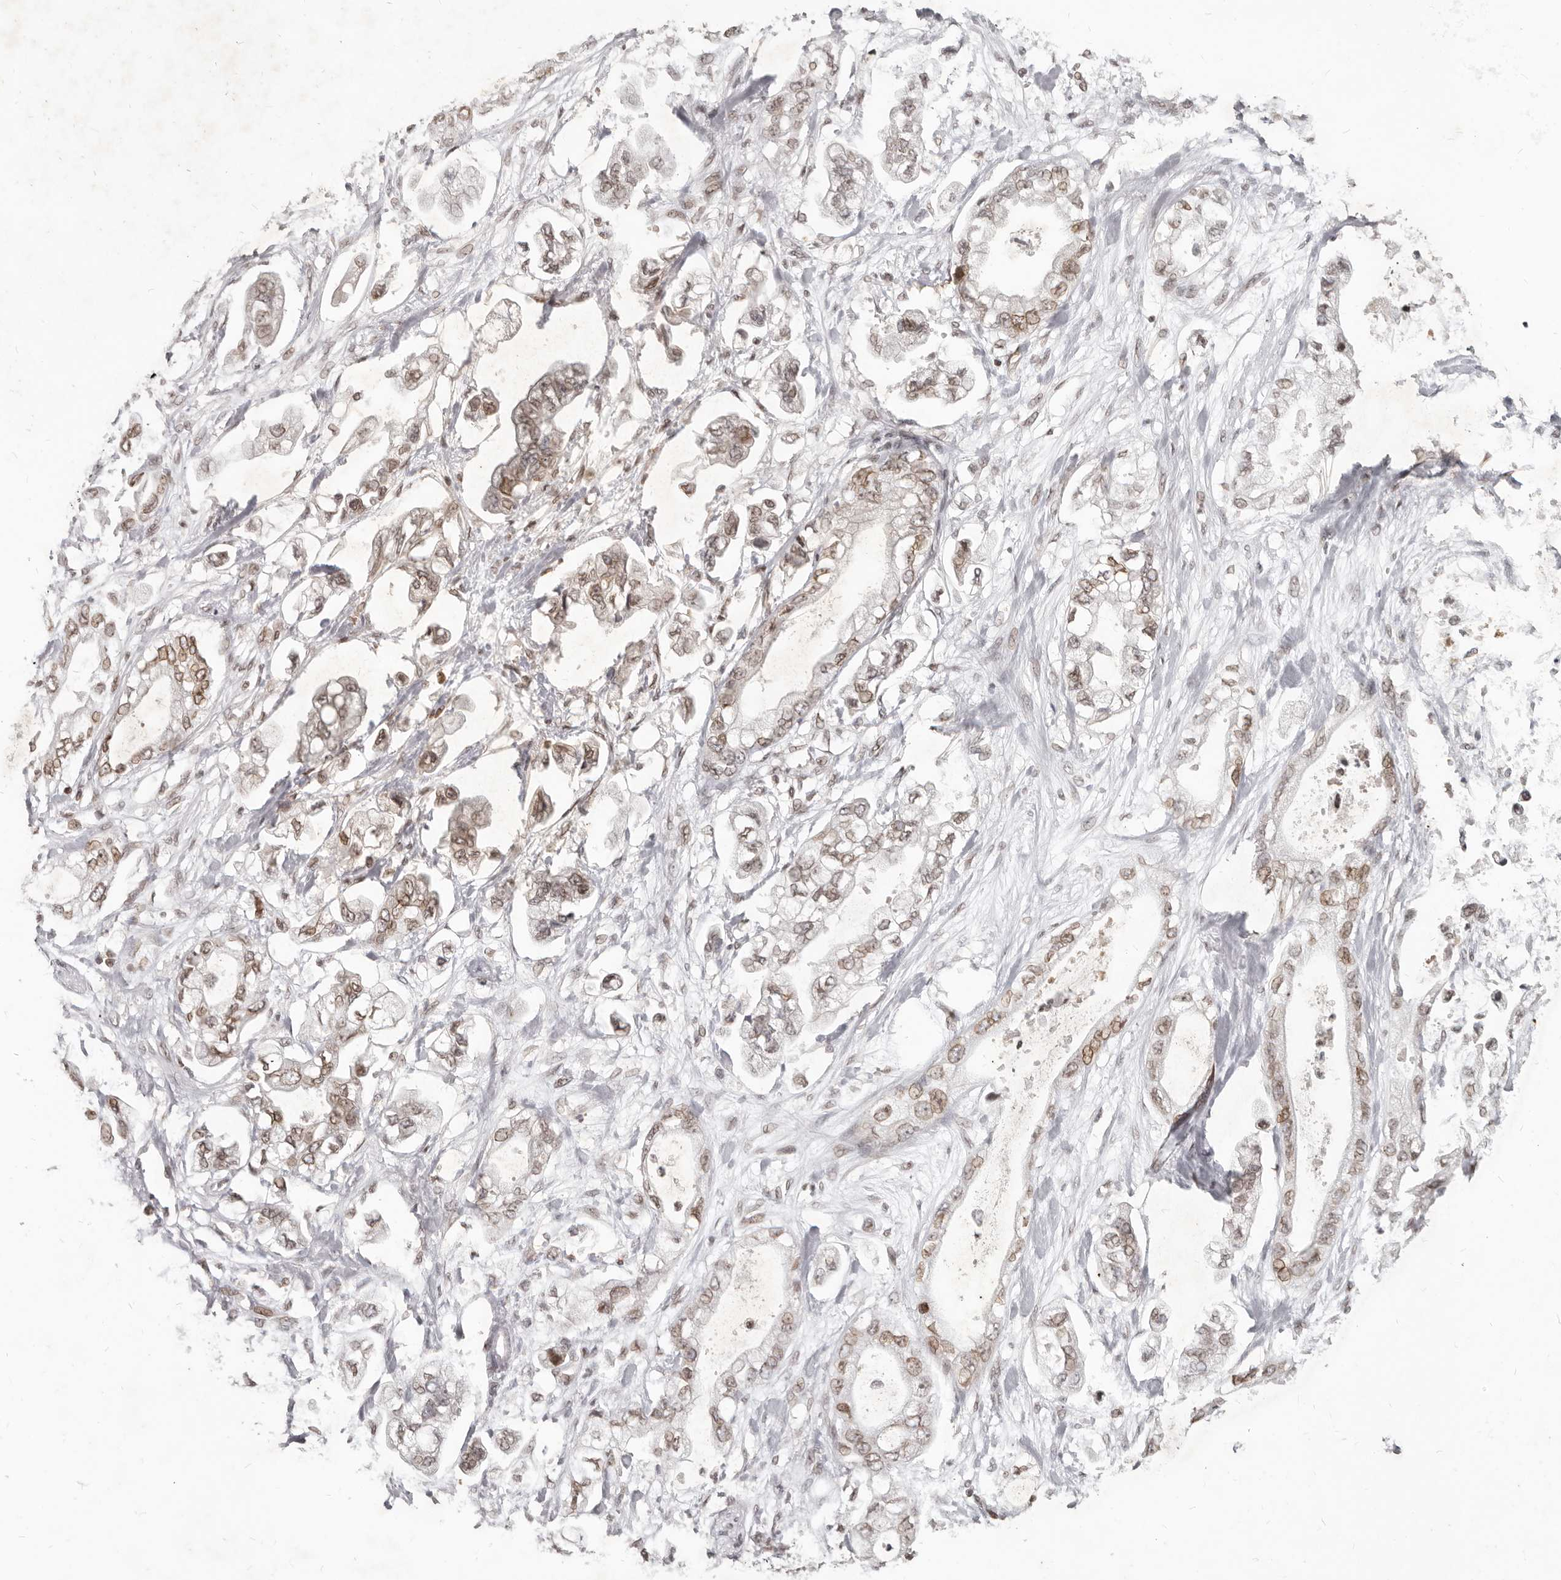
{"staining": {"intensity": "moderate", "quantity": ">75%", "location": "cytoplasmic/membranous,nuclear"}, "tissue": "stomach cancer", "cell_type": "Tumor cells", "image_type": "cancer", "snomed": [{"axis": "morphology", "description": "Normal tissue, NOS"}, {"axis": "morphology", "description": "Adenocarcinoma, NOS"}, {"axis": "topography", "description": "Stomach"}], "caption": "Protein staining of stomach cancer (adenocarcinoma) tissue demonstrates moderate cytoplasmic/membranous and nuclear expression in about >75% of tumor cells.", "gene": "NUP153", "patient": {"sex": "male", "age": 62}}